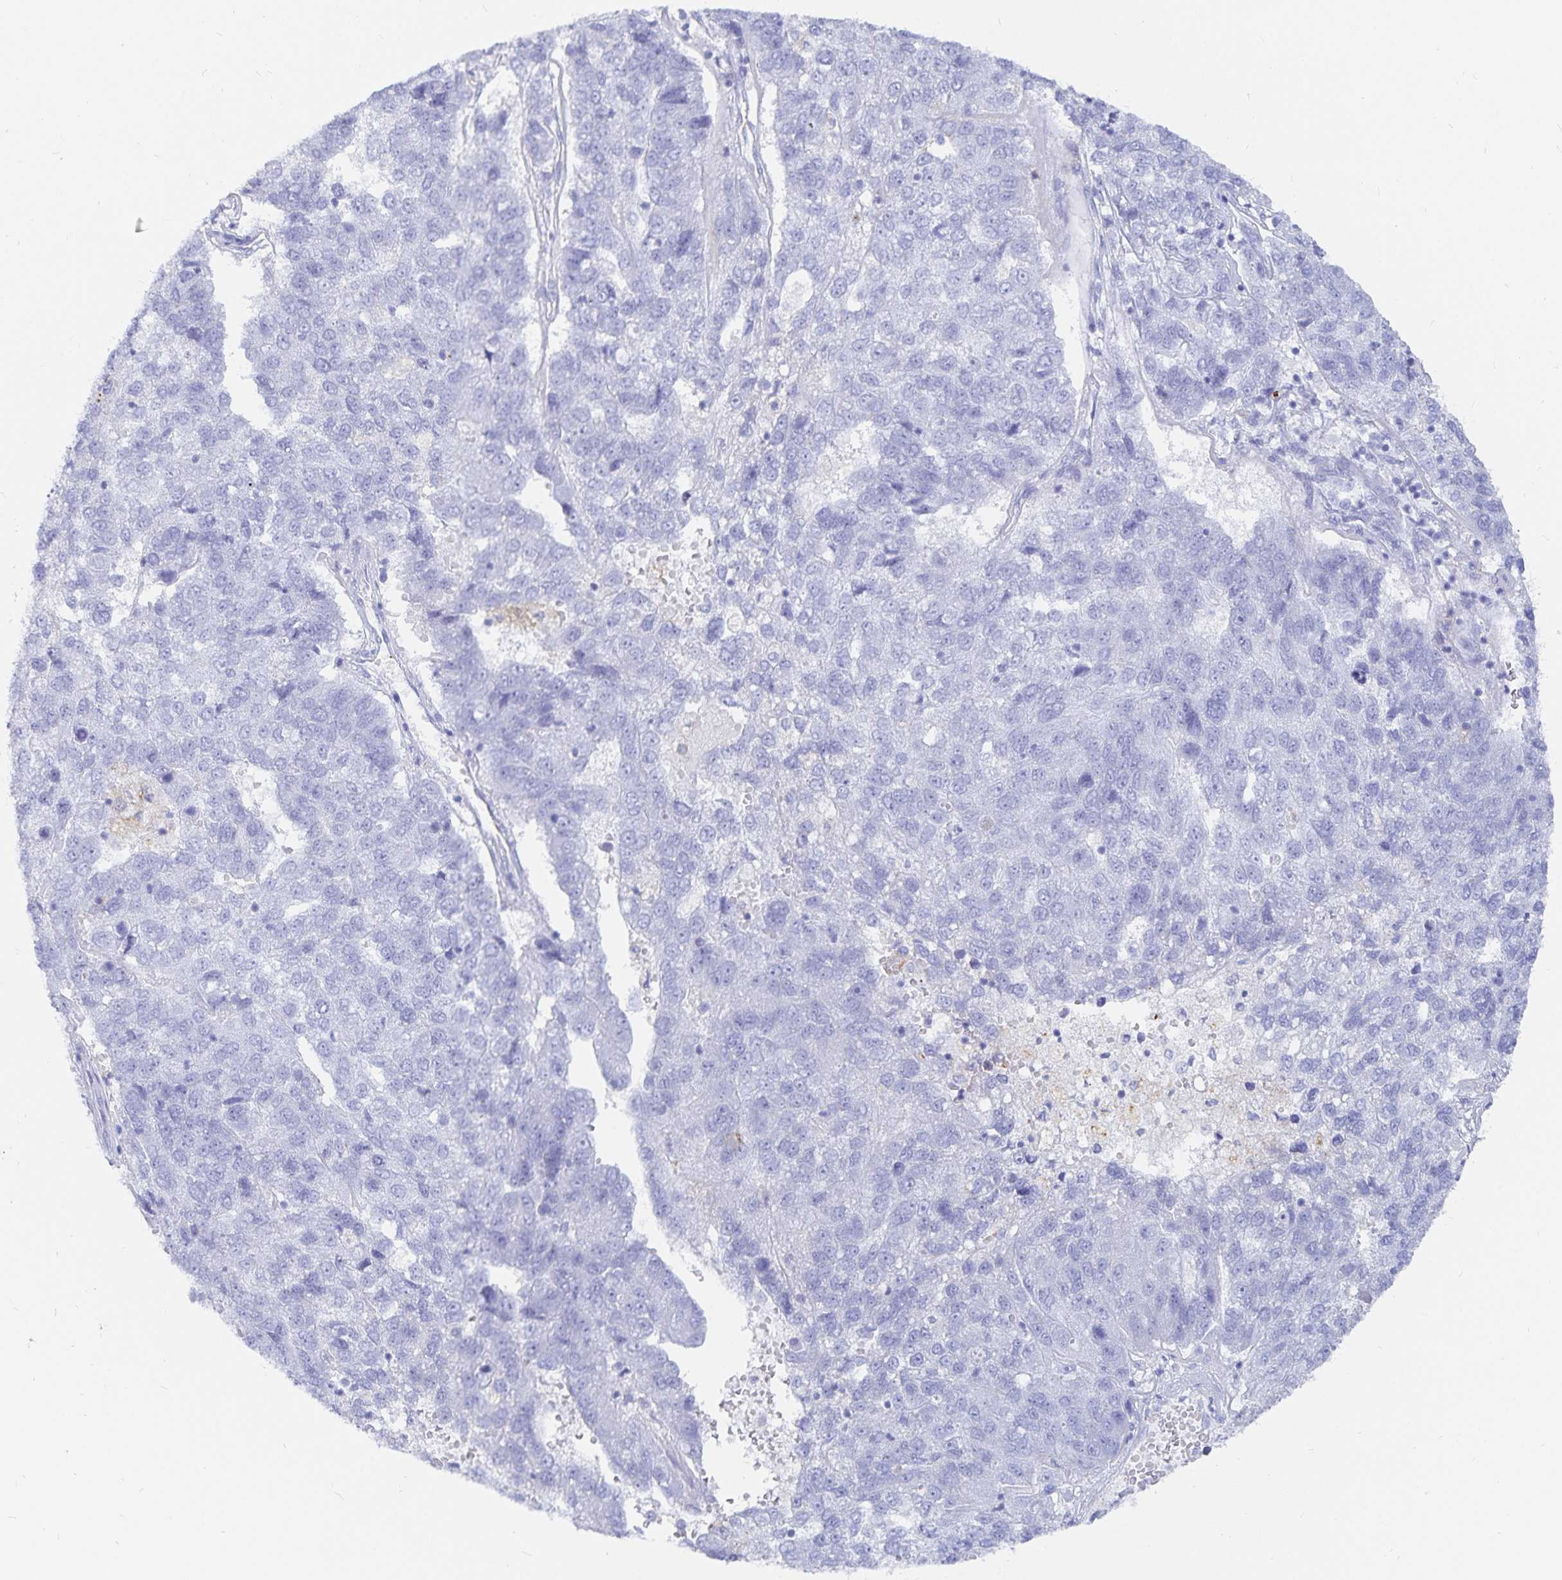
{"staining": {"intensity": "negative", "quantity": "none", "location": "none"}, "tissue": "pancreatic cancer", "cell_type": "Tumor cells", "image_type": "cancer", "snomed": [{"axis": "morphology", "description": "Adenocarcinoma, NOS"}, {"axis": "topography", "description": "Pancreas"}], "caption": "Immunohistochemistry (IHC) histopathology image of neoplastic tissue: human pancreatic cancer (adenocarcinoma) stained with DAB reveals no significant protein expression in tumor cells.", "gene": "INSL5", "patient": {"sex": "female", "age": 61}}